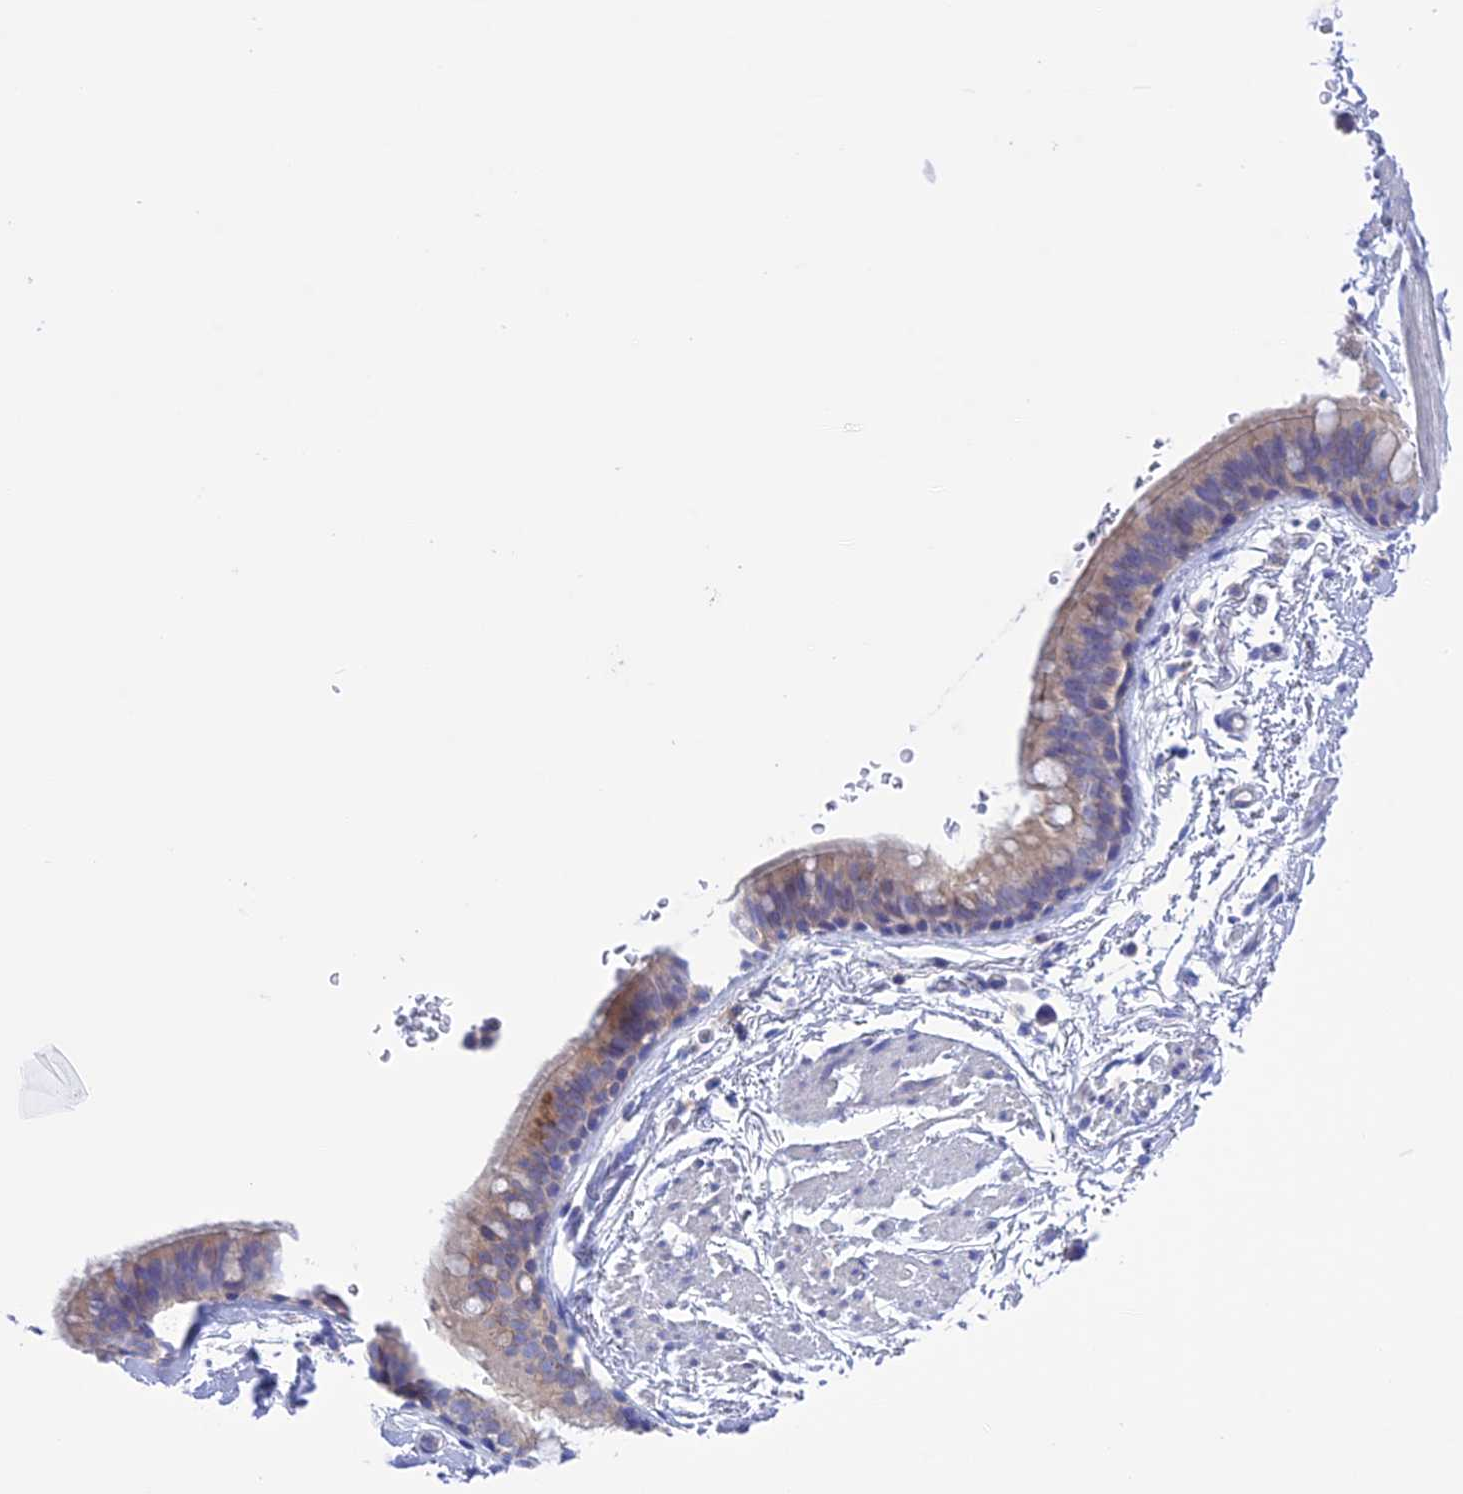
{"staining": {"intensity": "weak", "quantity": "25%-75%", "location": "cytoplasmic/membranous"}, "tissue": "bronchus", "cell_type": "Respiratory epithelial cells", "image_type": "normal", "snomed": [{"axis": "morphology", "description": "Normal tissue, NOS"}, {"axis": "topography", "description": "Lymph node"}, {"axis": "topography", "description": "Bronchus"}], "caption": "Bronchus stained for a protein (brown) shows weak cytoplasmic/membranous positive positivity in about 25%-75% of respiratory epithelial cells.", "gene": "CHSY3", "patient": {"sex": "female", "age": 70}}